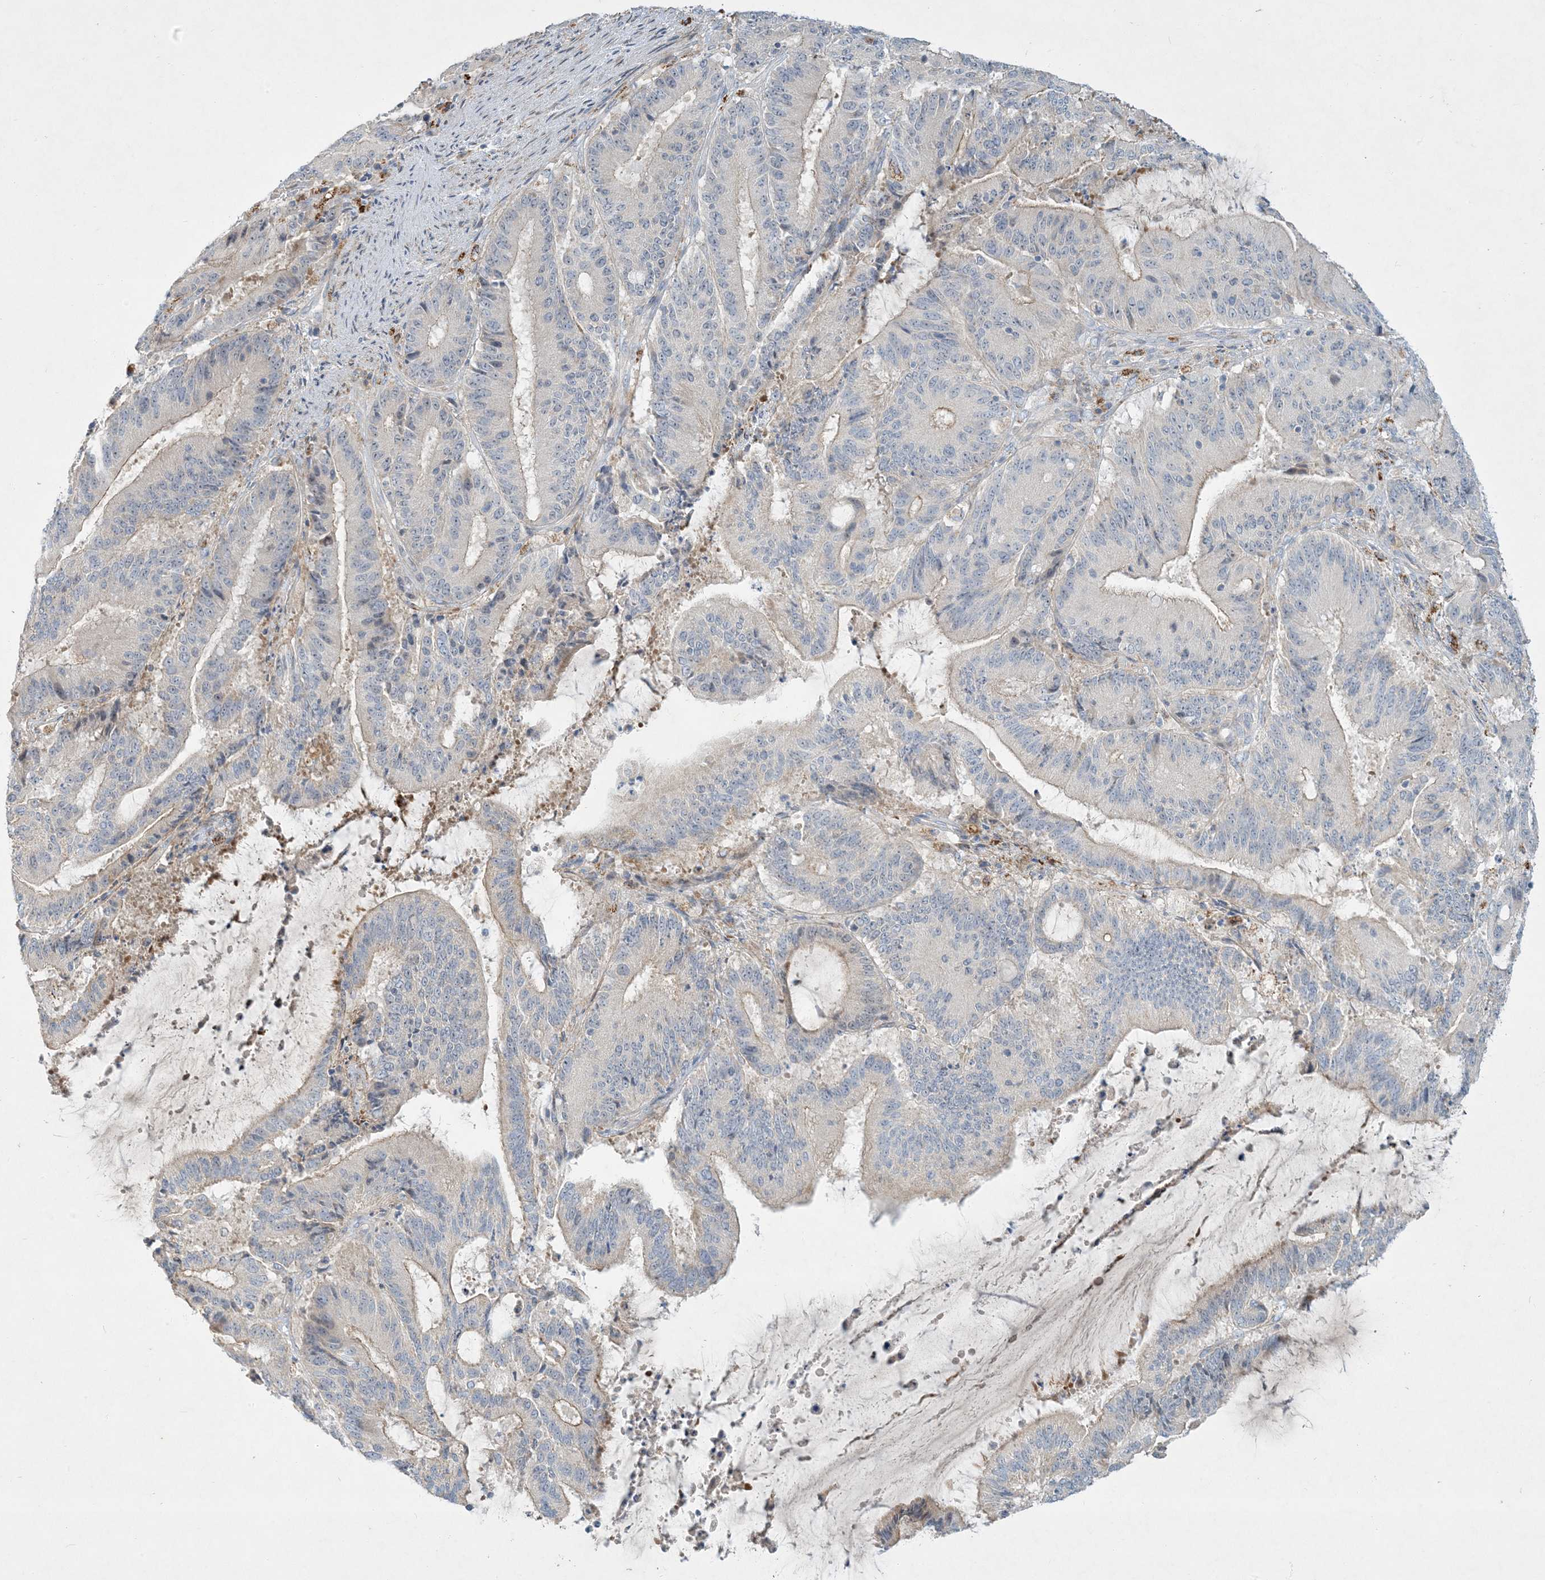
{"staining": {"intensity": "negative", "quantity": "none", "location": "none"}, "tissue": "liver cancer", "cell_type": "Tumor cells", "image_type": "cancer", "snomed": [{"axis": "morphology", "description": "Normal tissue, NOS"}, {"axis": "morphology", "description": "Cholangiocarcinoma"}, {"axis": "topography", "description": "Liver"}, {"axis": "topography", "description": "Peripheral nerve tissue"}], "caption": "Micrograph shows no significant protein positivity in tumor cells of cholangiocarcinoma (liver).", "gene": "LTN1", "patient": {"sex": "female", "age": 73}}